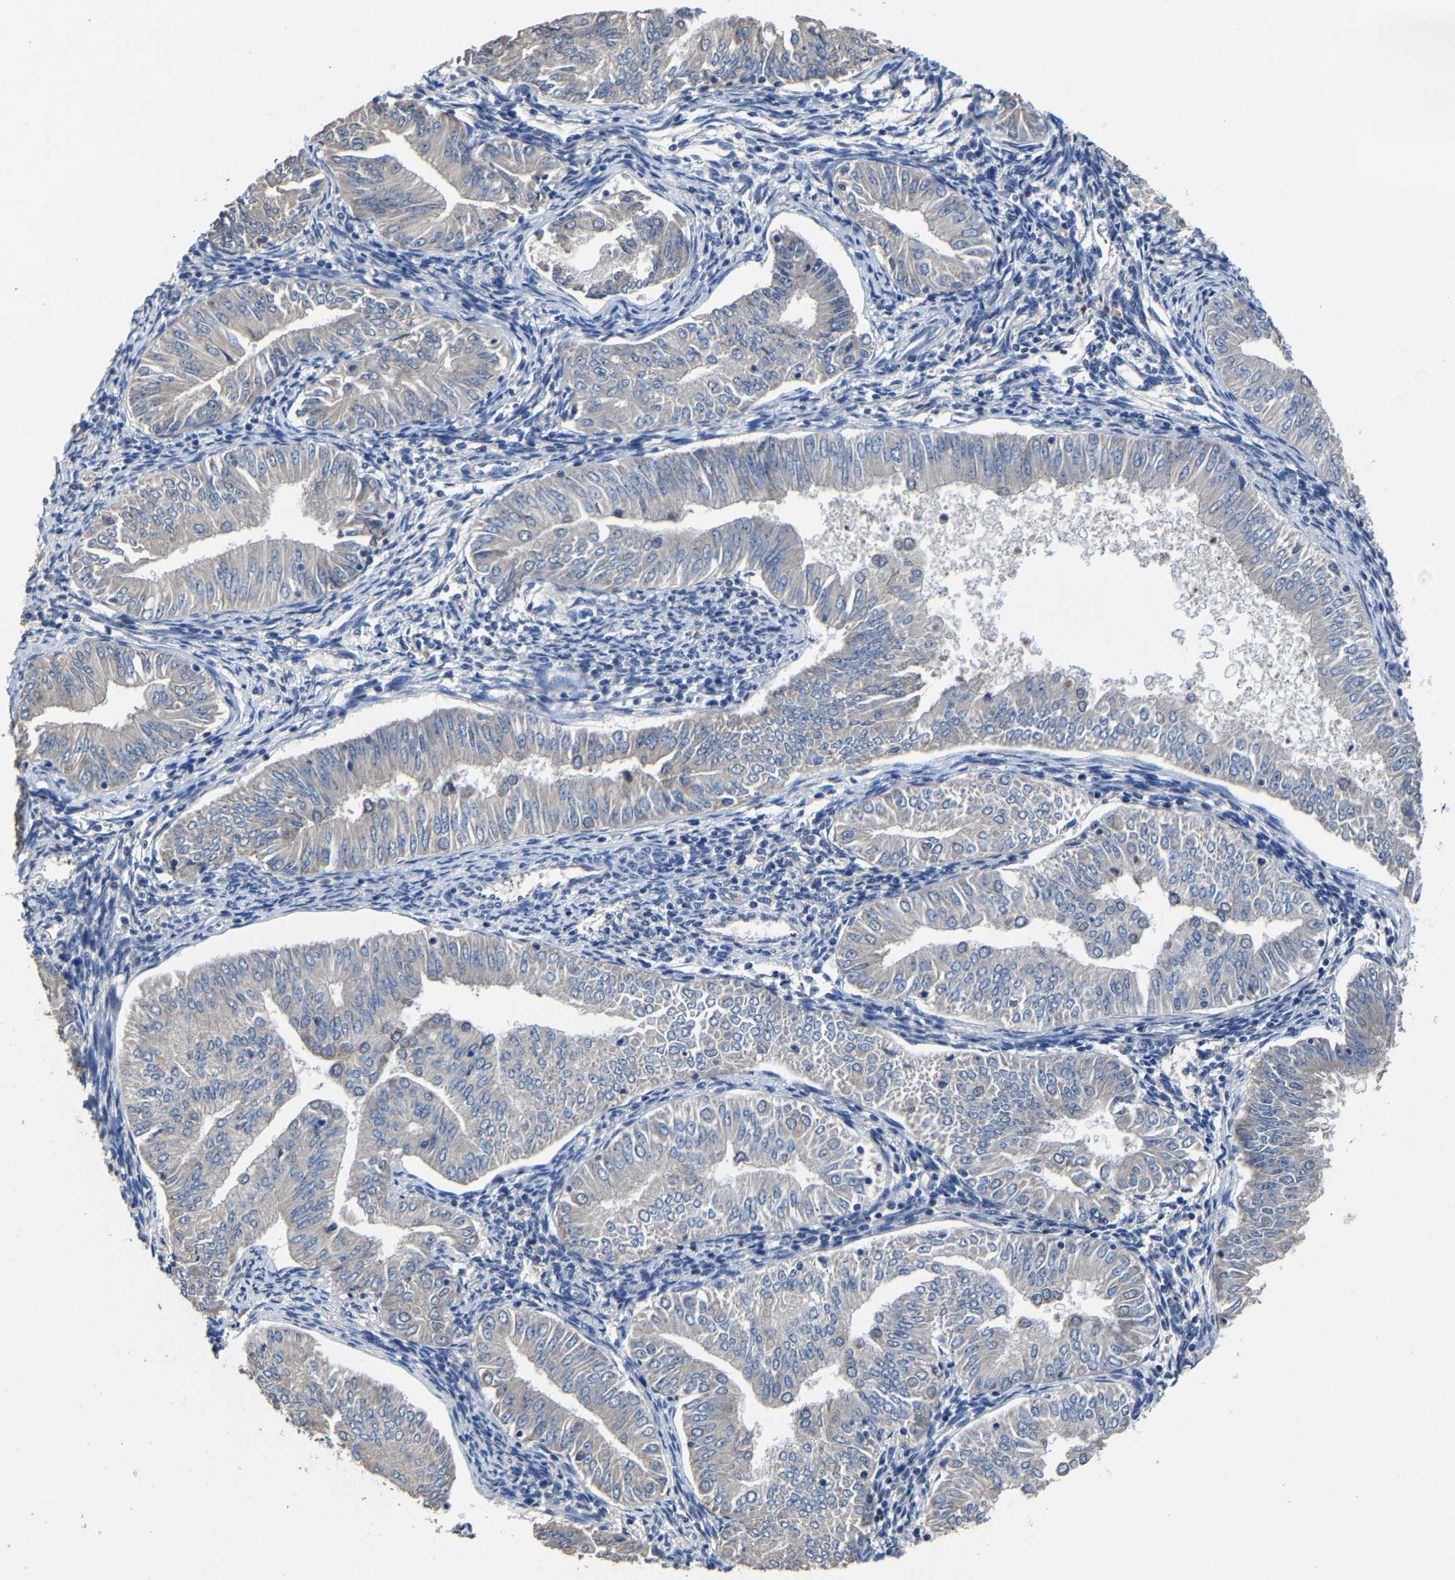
{"staining": {"intensity": "negative", "quantity": "none", "location": "none"}, "tissue": "endometrial cancer", "cell_type": "Tumor cells", "image_type": "cancer", "snomed": [{"axis": "morphology", "description": "Normal tissue, NOS"}, {"axis": "morphology", "description": "Adenocarcinoma, NOS"}, {"axis": "topography", "description": "Endometrium"}], "caption": "Tumor cells show no significant positivity in endometrial adenocarcinoma. Brightfield microscopy of immunohistochemistry stained with DAB (3,3'-diaminobenzidine) (brown) and hematoxylin (blue), captured at high magnification.", "gene": "EBAG9", "patient": {"sex": "female", "age": 53}}